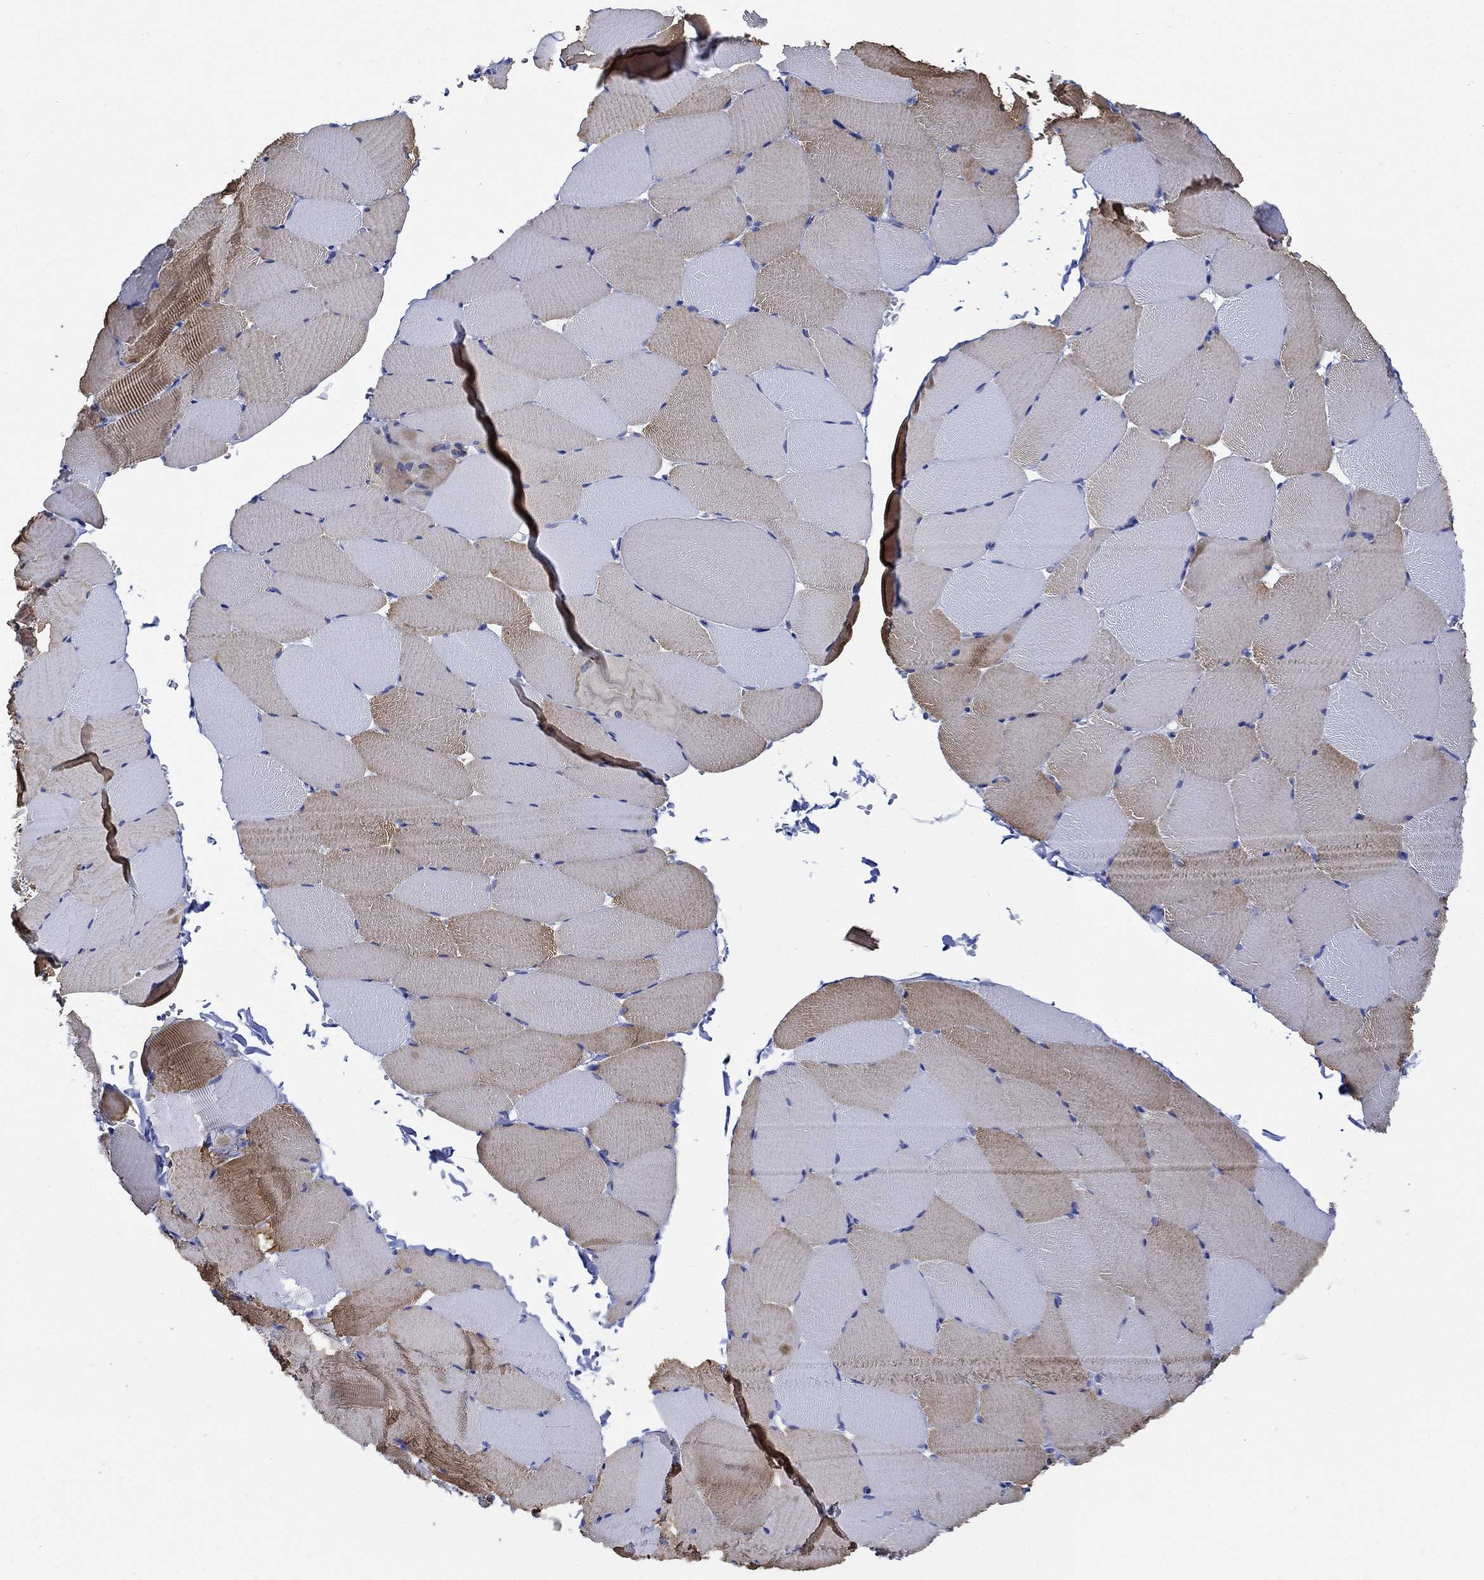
{"staining": {"intensity": "strong", "quantity": "25%-75%", "location": "cytoplasmic/membranous"}, "tissue": "skeletal muscle", "cell_type": "Myocytes", "image_type": "normal", "snomed": [{"axis": "morphology", "description": "Normal tissue, NOS"}, {"axis": "topography", "description": "Skeletal muscle"}], "caption": "The micrograph displays staining of benign skeletal muscle, revealing strong cytoplasmic/membranous protein expression (brown color) within myocytes. Using DAB (3,3'-diaminobenzidine) (brown) and hematoxylin (blue) stains, captured at high magnification using brightfield microscopy.", "gene": "MYL1", "patient": {"sex": "female", "age": 37}}